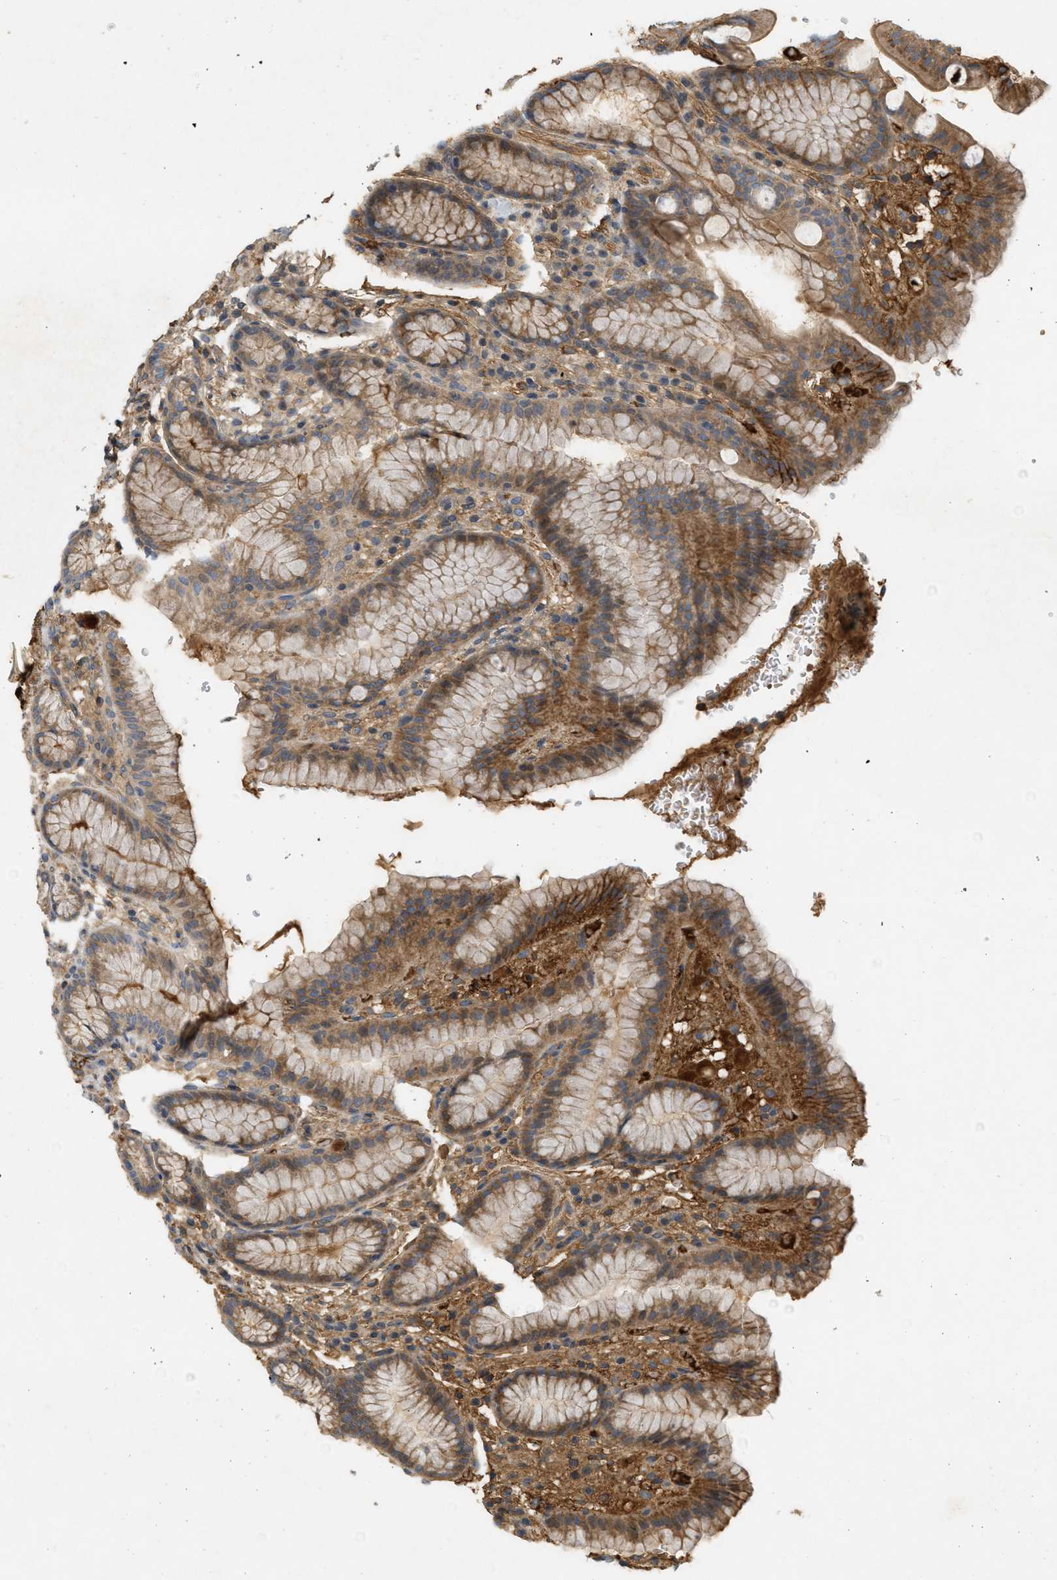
{"staining": {"intensity": "moderate", "quantity": "25%-75%", "location": "cytoplasmic/membranous"}, "tissue": "stomach", "cell_type": "Glandular cells", "image_type": "normal", "snomed": [{"axis": "morphology", "description": "Normal tissue, NOS"}, {"axis": "topography", "description": "Stomach, lower"}], "caption": "IHC micrograph of normal human stomach stained for a protein (brown), which reveals medium levels of moderate cytoplasmic/membranous positivity in about 25%-75% of glandular cells.", "gene": "F8", "patient": {"sex": "male", "age": 52}}